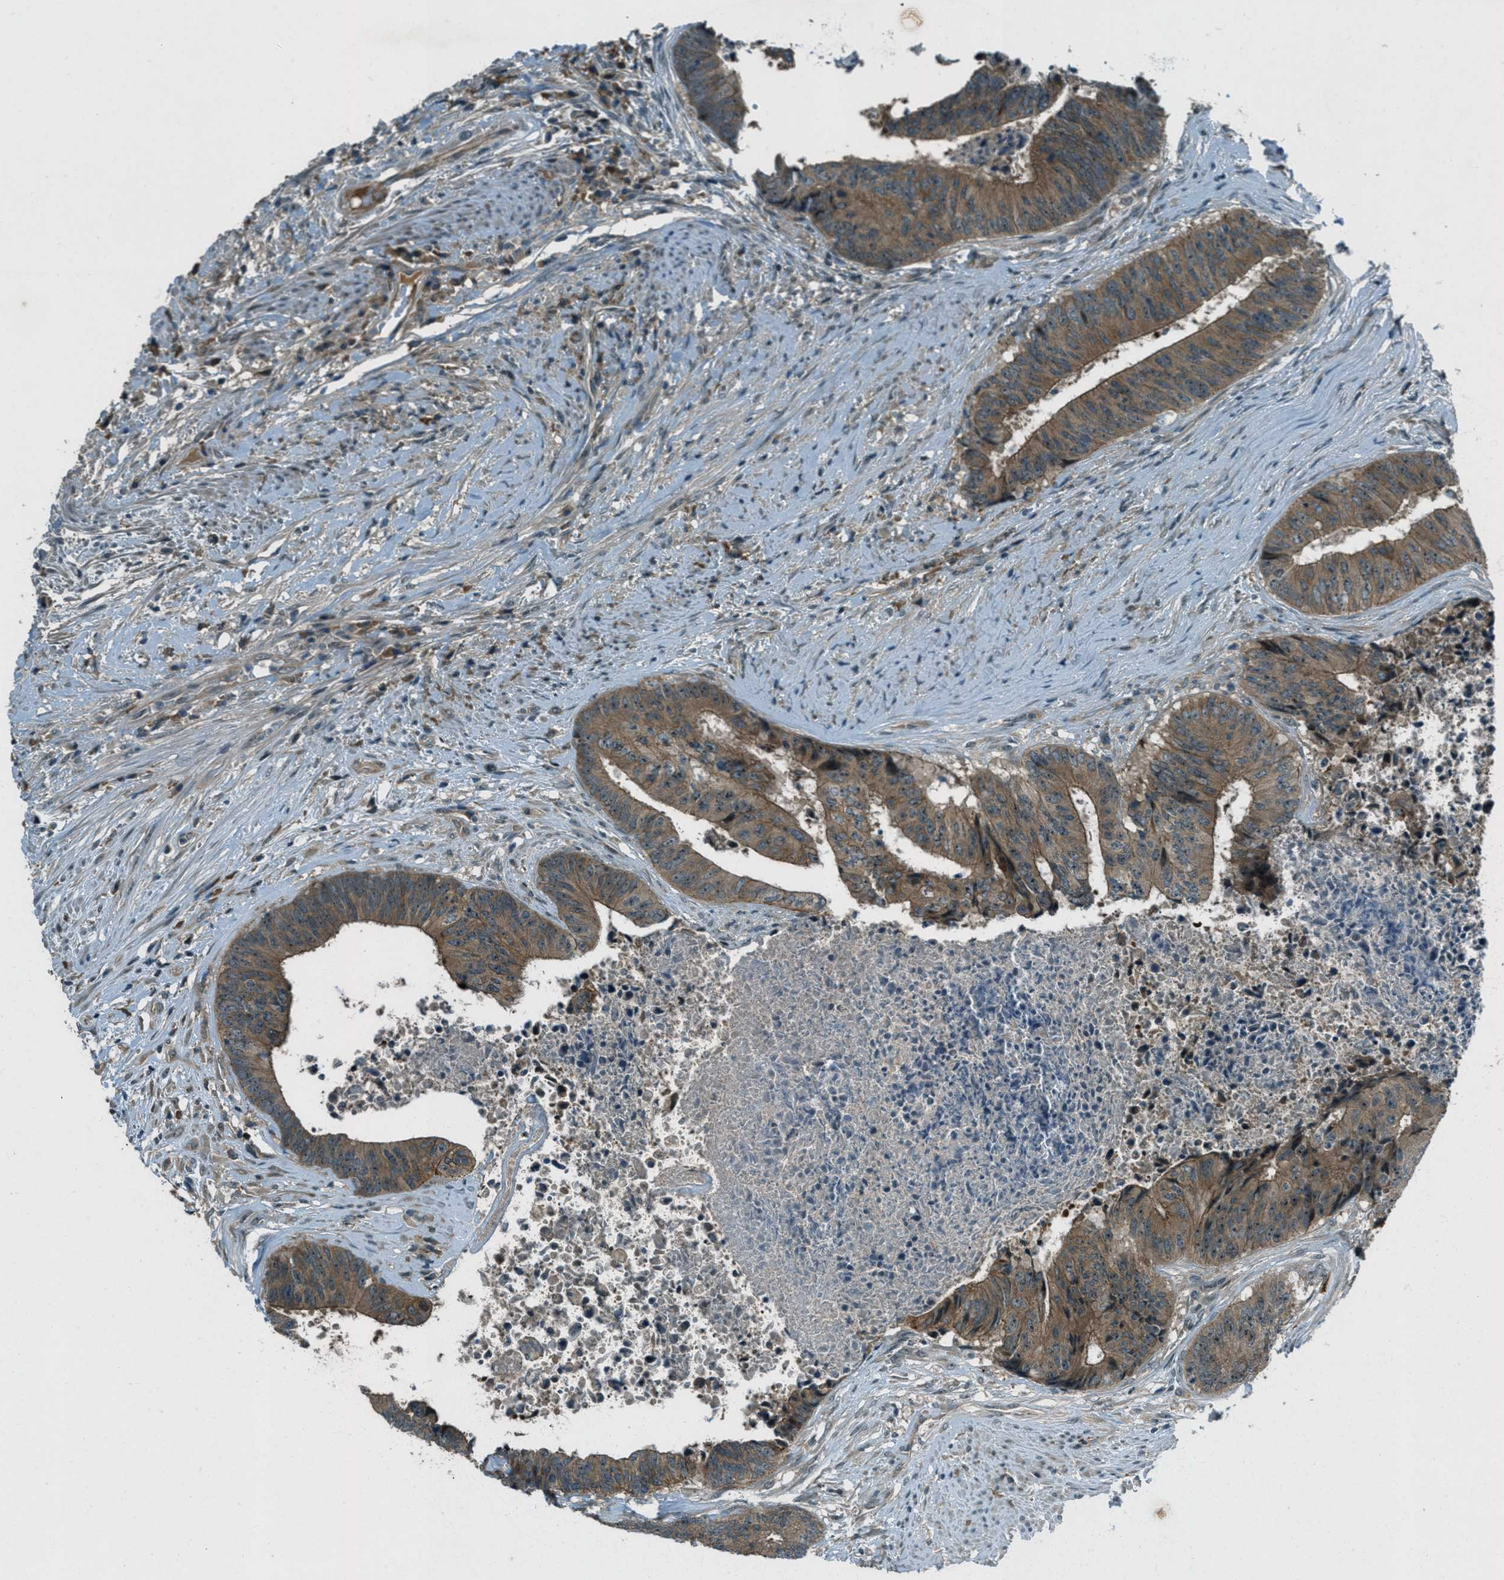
{"staining": {"intensity": "moderate", "quantity": ">75%", "location": "cytoplasmic/membranous,nuclear"}, "tissue": "colorectal cancer", "cell_type": "Tumor cells", "image_type": "cancer", "snomed": [{"axis": "morphology", "description": "Adenocarcinoma, NOS"}, {"axis": "topography", "description": "Rectum"}], "caption": "Immunohistochemistry (IHC) photomicrograph of neoplastic tissue: adenocarcinoma (colorectal) stained using immunohistochemistry (IHC) shows medium levels of moderate protein expression localized specifically in the cytoplasmic/membranous and nuclear of tumor cells, appearing as a cytoplasmic/membranous and nuclear brown color.", "gene": "STK11", "patient": {"sex": "male", "age": 72}}